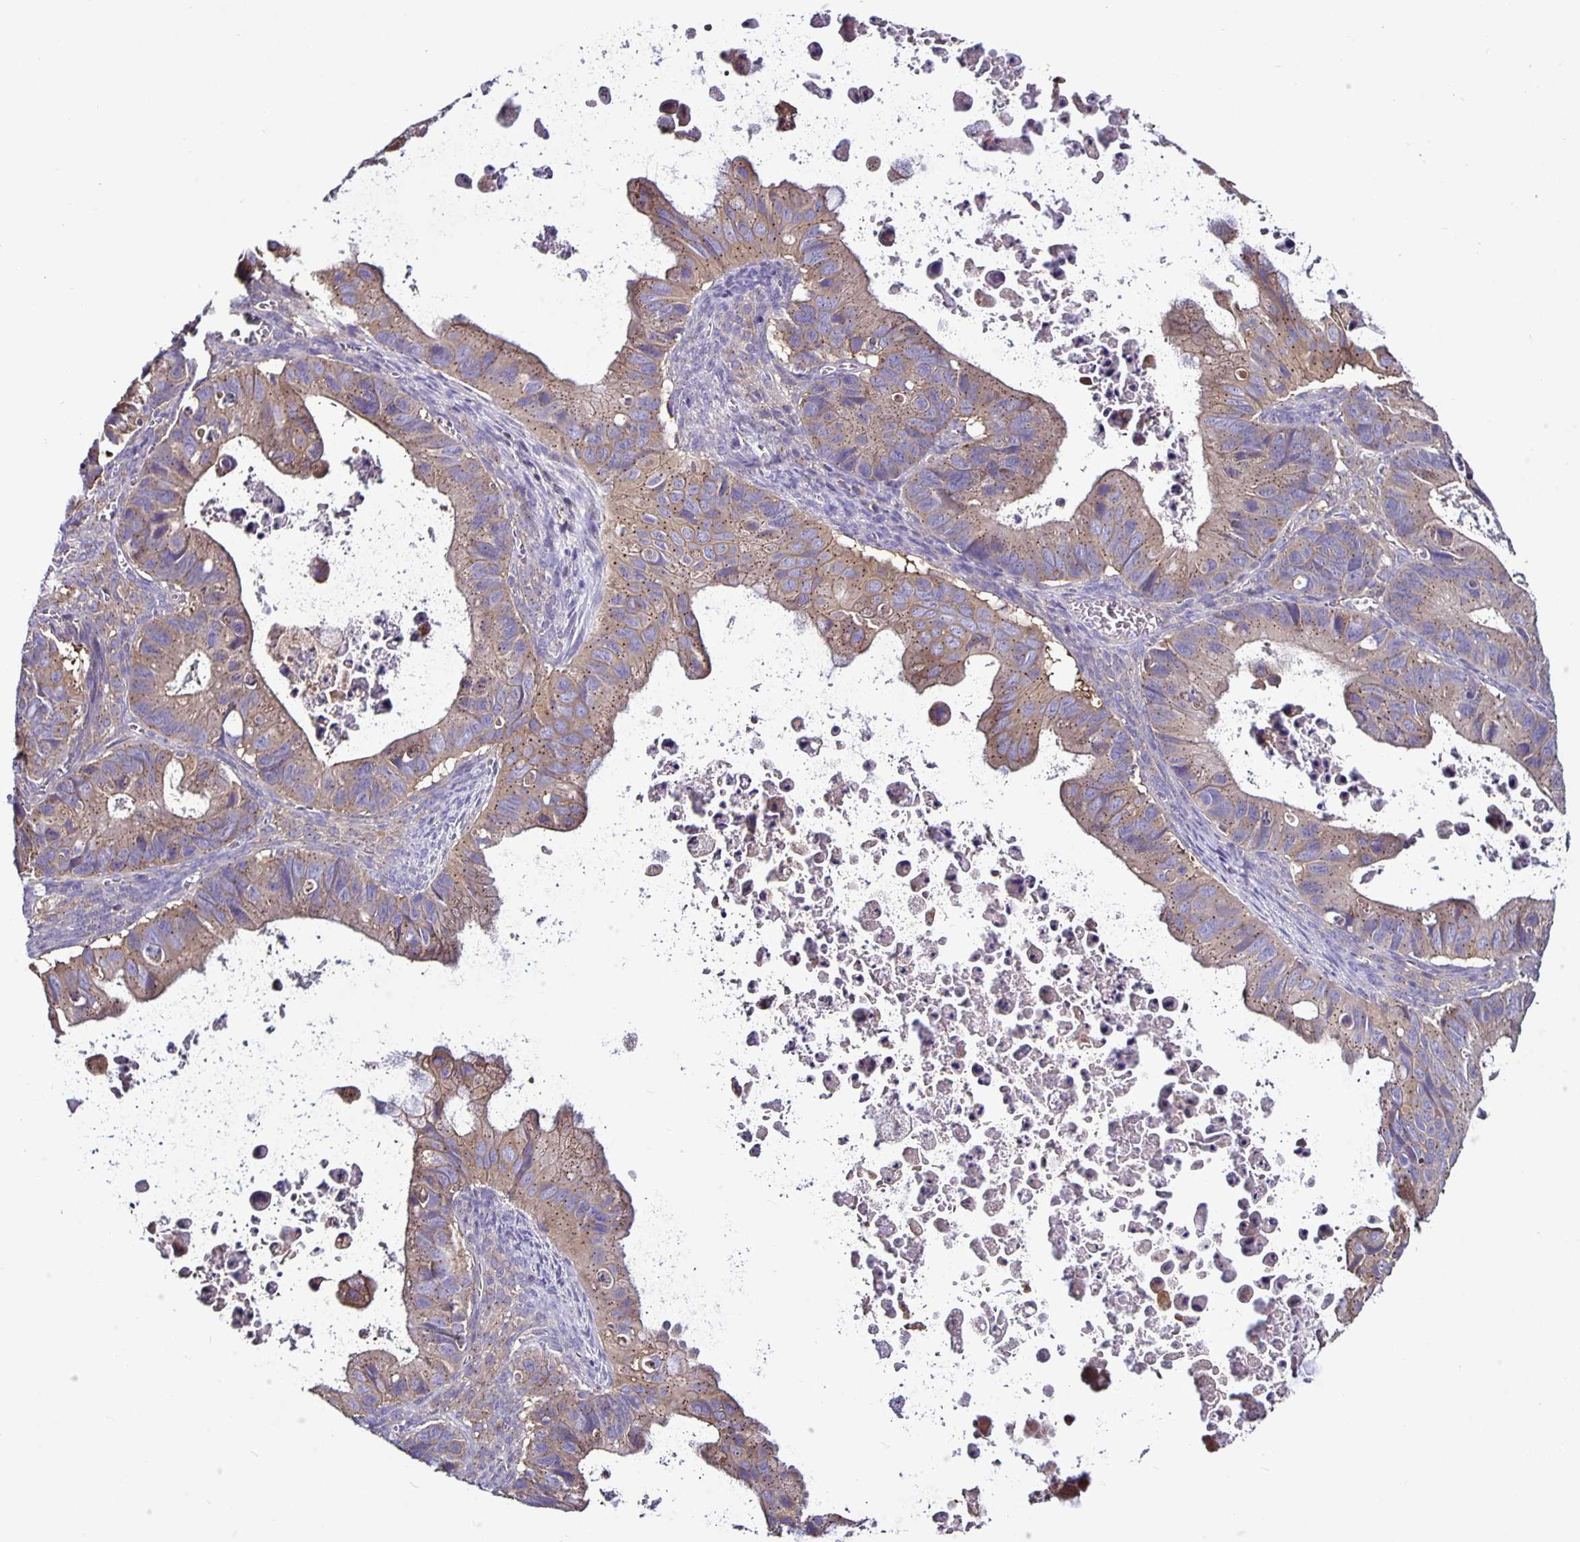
{"staining": {"intensity": "weak", "quantity": ">75%", "location": "cytoplasmic/membranous"}, "tissue": "ovarian cancer", "cell_type": "Tumor cells", "image_type": "cancer", "snomed": [{"axis": "morphology", "description": "Cystadenocarcinoma, mucinous, NOS"}, {"axis": "topography", "description": "Ovary"}], "caption": "Immunohistochemistry (IHC) staining of mucinous cystadenocarcinoma (ovarian), which displays low levels of weak cytoplasmic/membranous positivity in about >75% of tumor cells indicating weak cytoplasmic/membranous protein positivity. The staining was performed using DAB (brown) for protein detection and nuclei were counterstained in hematoxylin (blue).", "gene": "SNX5", "patient": {"sex": "female", "age": 64}}